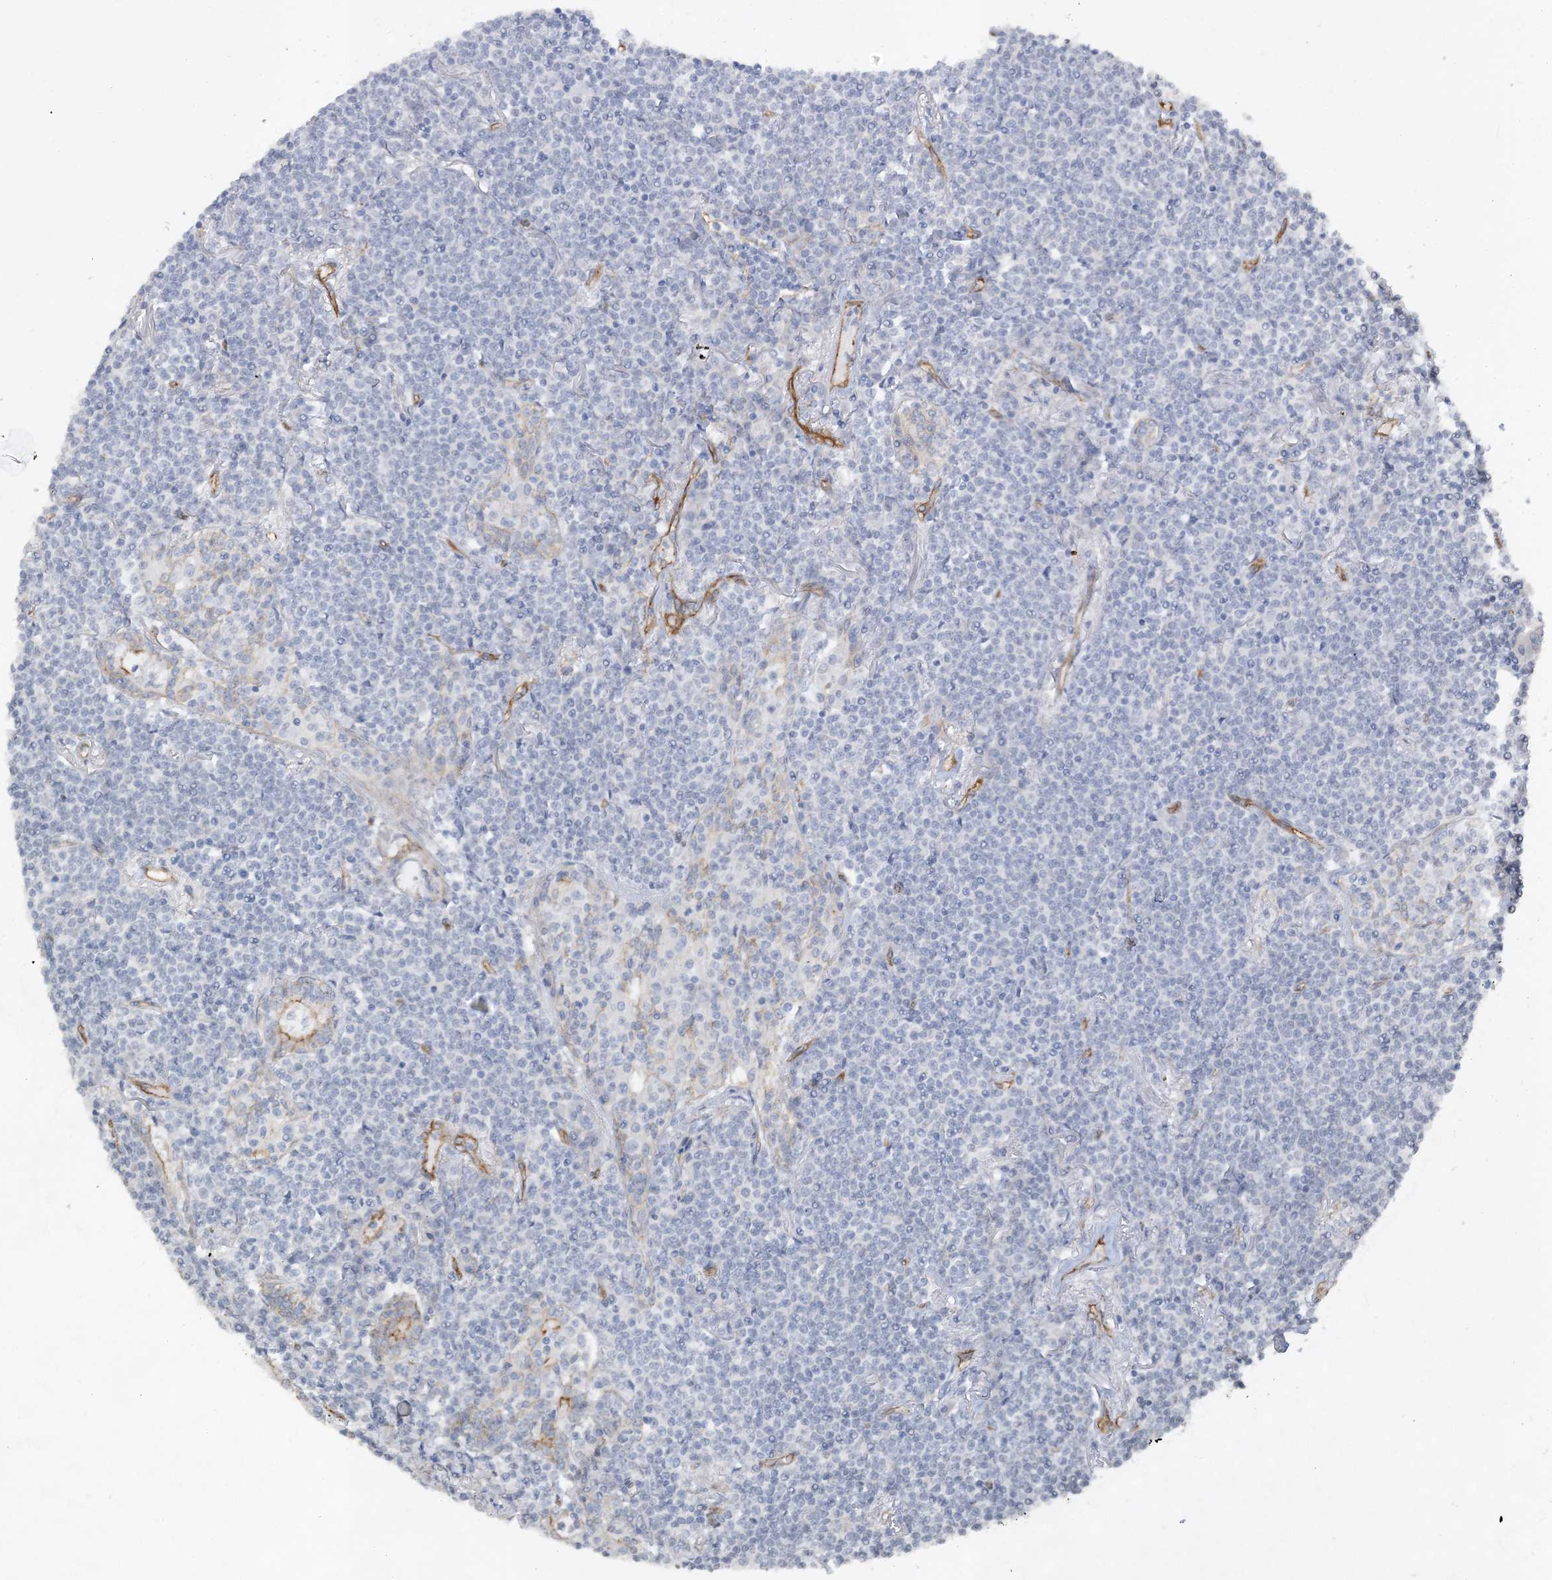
{"staining": {"intensity": "negative", "quantity": "none", "location": "none"}, "tissue": "lymphoma", "cell_type": "Tumor cells", "image_type": "cancer", "snomed": [{"axis": "morphology", "description": "Malignant lymphoma, non-Hodgkin's type, Low grade"}, {"axis": "topography", "description": "Lung"}], "caption": "Immunohistochemistry (IHC) of human low-grade malignant lymphoma, non-Hodgkin's type displays no positivity in tumor cells. (Brightfield microscopy of DAB immunohistochemistry at high magnification).", "gene": "RAI14", "patient": {"sex": "female", "age": 71}}